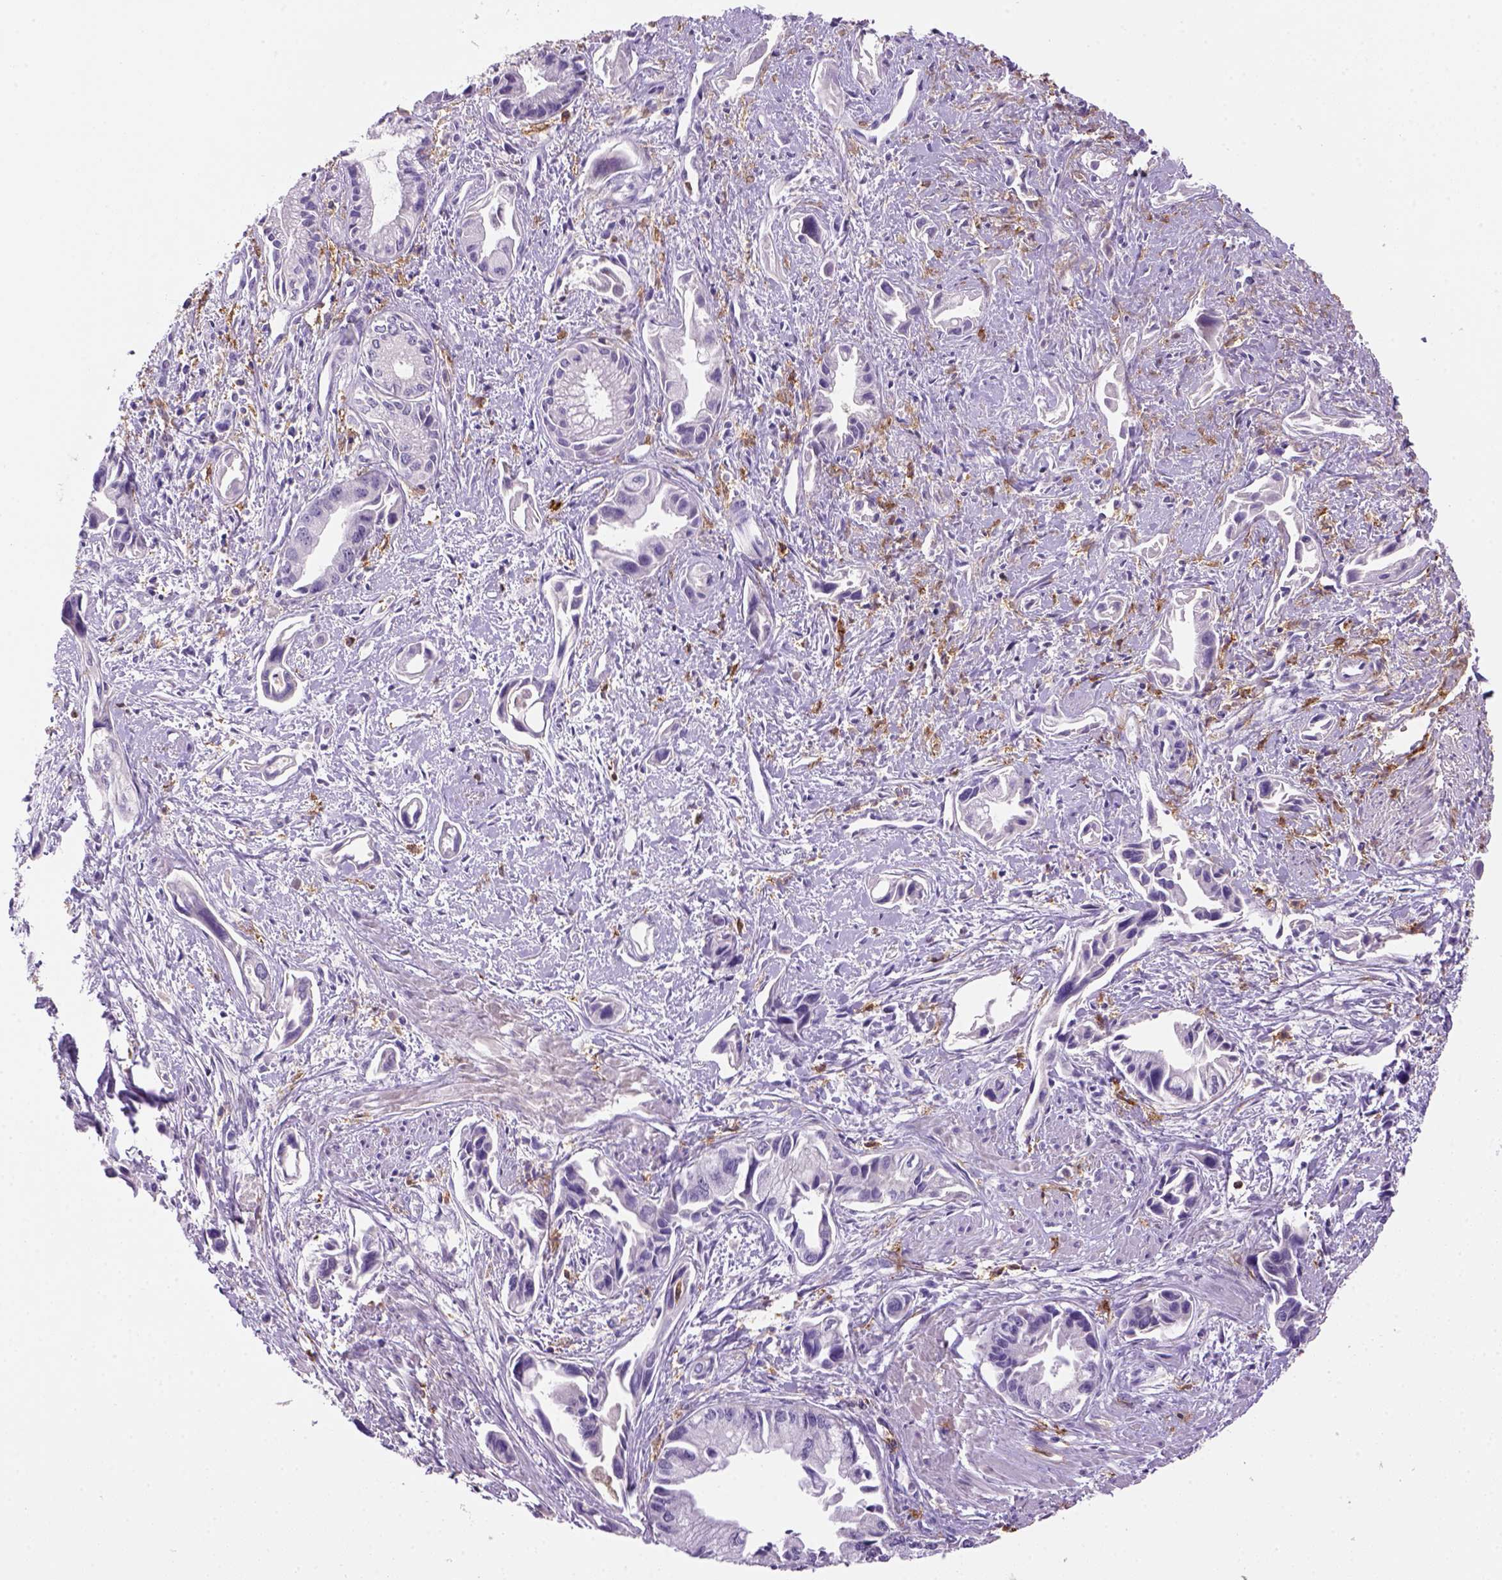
{"staining": {"intensity": "negative", "quantity": "none", "location": "none"}, "tissue": "pancreatic cancer", "cell_type": "Tumor cells", "image_type": "cancer", "snomed": [{"axis": "morphology", "description": "Adenocarcinoma, NOS"}, {"axis": "topography", "description": "Pancreas"}], "caption": "High magnification brightfield microscopy of pancreatic adenocarcinoma stained with DAB (3,3'-diaminobenzidine) (brown) and counterstained with hematoxylin (blue): tumor cells show no significant staining. (DAB IHC with hematoxylin counter stain).", "gene": "CD14", "patient": {"sex": "female", "age": 61}}